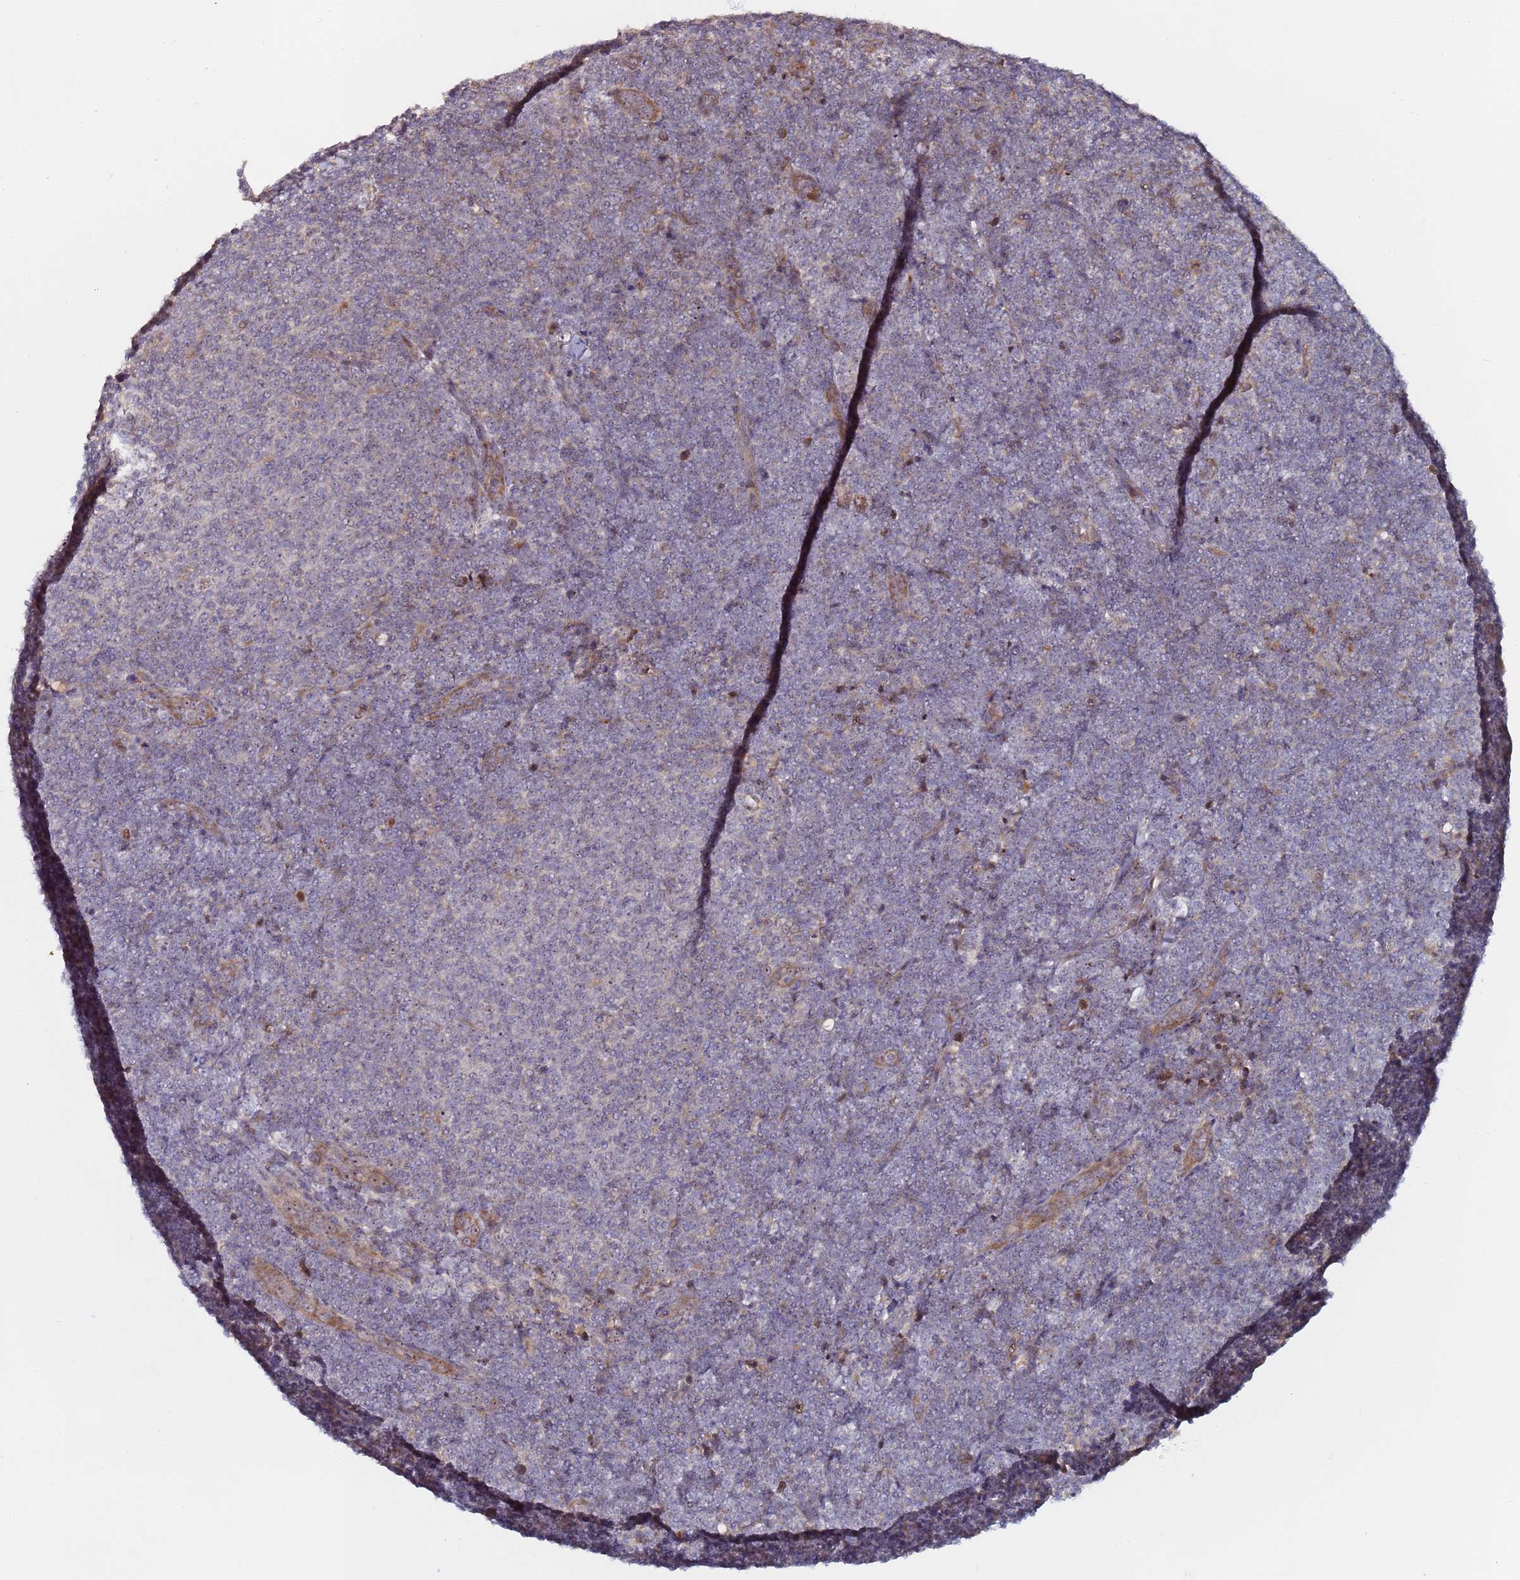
{"staining": {"intensity": "negative", "quantity": "none", "location": "none"}, "tissue": "lymphoma", "cell_type": "Tumor cells", "image_type": "cancer", "snomed": [{"axis": "morphology", "description": "Malignant lymphoma, non-Hodgkin's type, Low grade"}, {"axis": "topography", "description": "Lymph node"}], "caption": "The micrograph demonstrates no significant expression in tumor cells of malignant lymphoma, non-Hodgkin's type (low-grade). (Stains: DAB (3,3'-diaminobenzidine) immunohistochemistry (IHC) with hematoxylin counter stain, Microscopy: brightfield microscopy at high magnification).", "gene": "KRI1", "patient": {"sex": "male", "age": 66}}